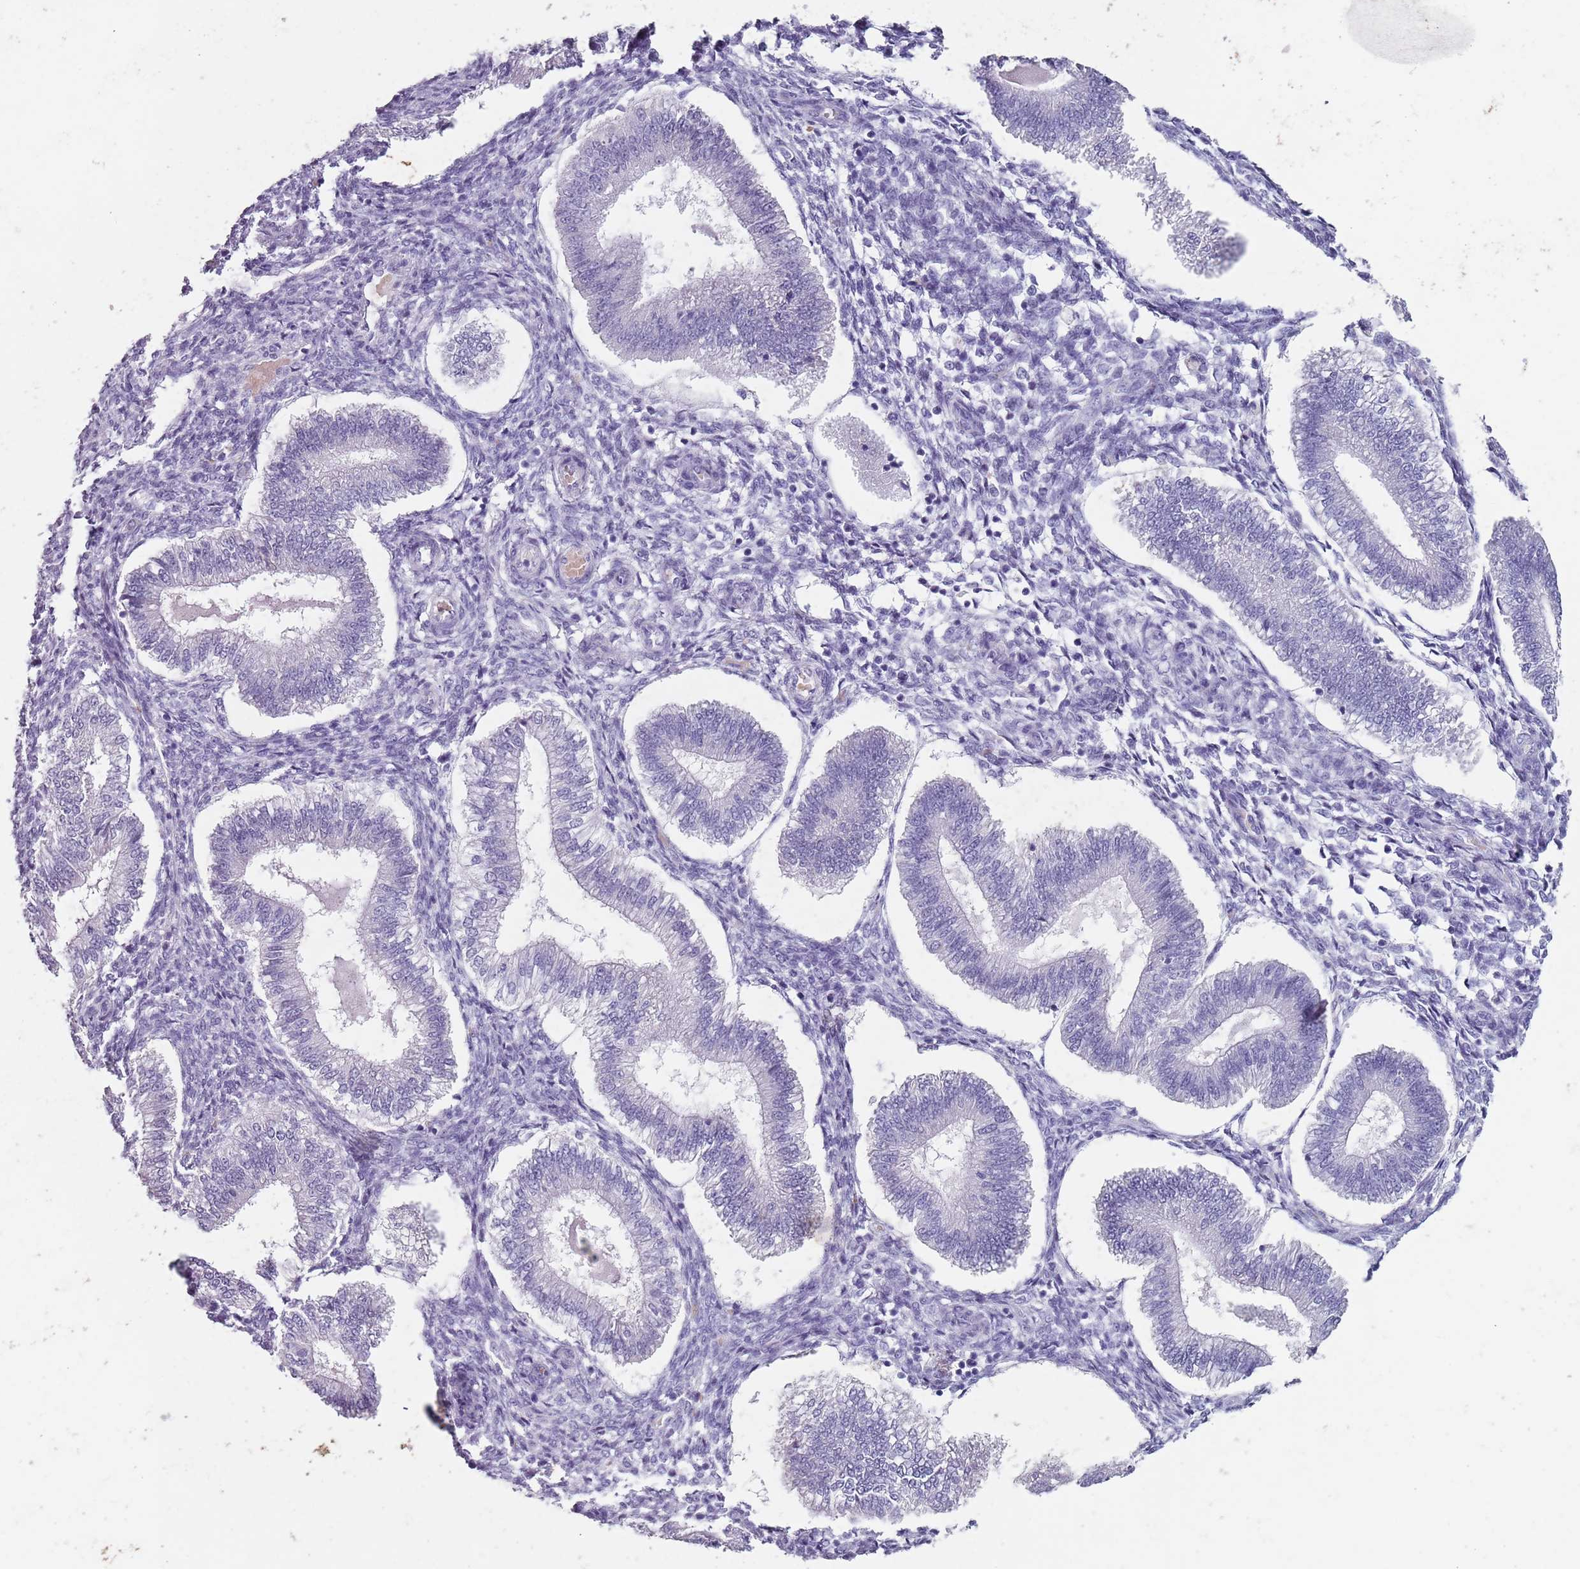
{"staining": {"intensity": "negative", "quantity": "none", "location": "none"}, "tissue": "endometrium", "cell_type": "Cells in endometrial stroma", "image_type": "normal", "snomed": [{"axis": "morphology", "description": "Normal tissue, NOS"}, {"axis": "topography", "description": "Endometrium"}], "caption": "DAB (3,3'-diaminobenzidine) immunohistochemical staining of benign human endometrium reveals no significant staining in cells in endometrial stroma.", "gene": "SPESP1", "patient": {"sex": "female", "age": 25}}